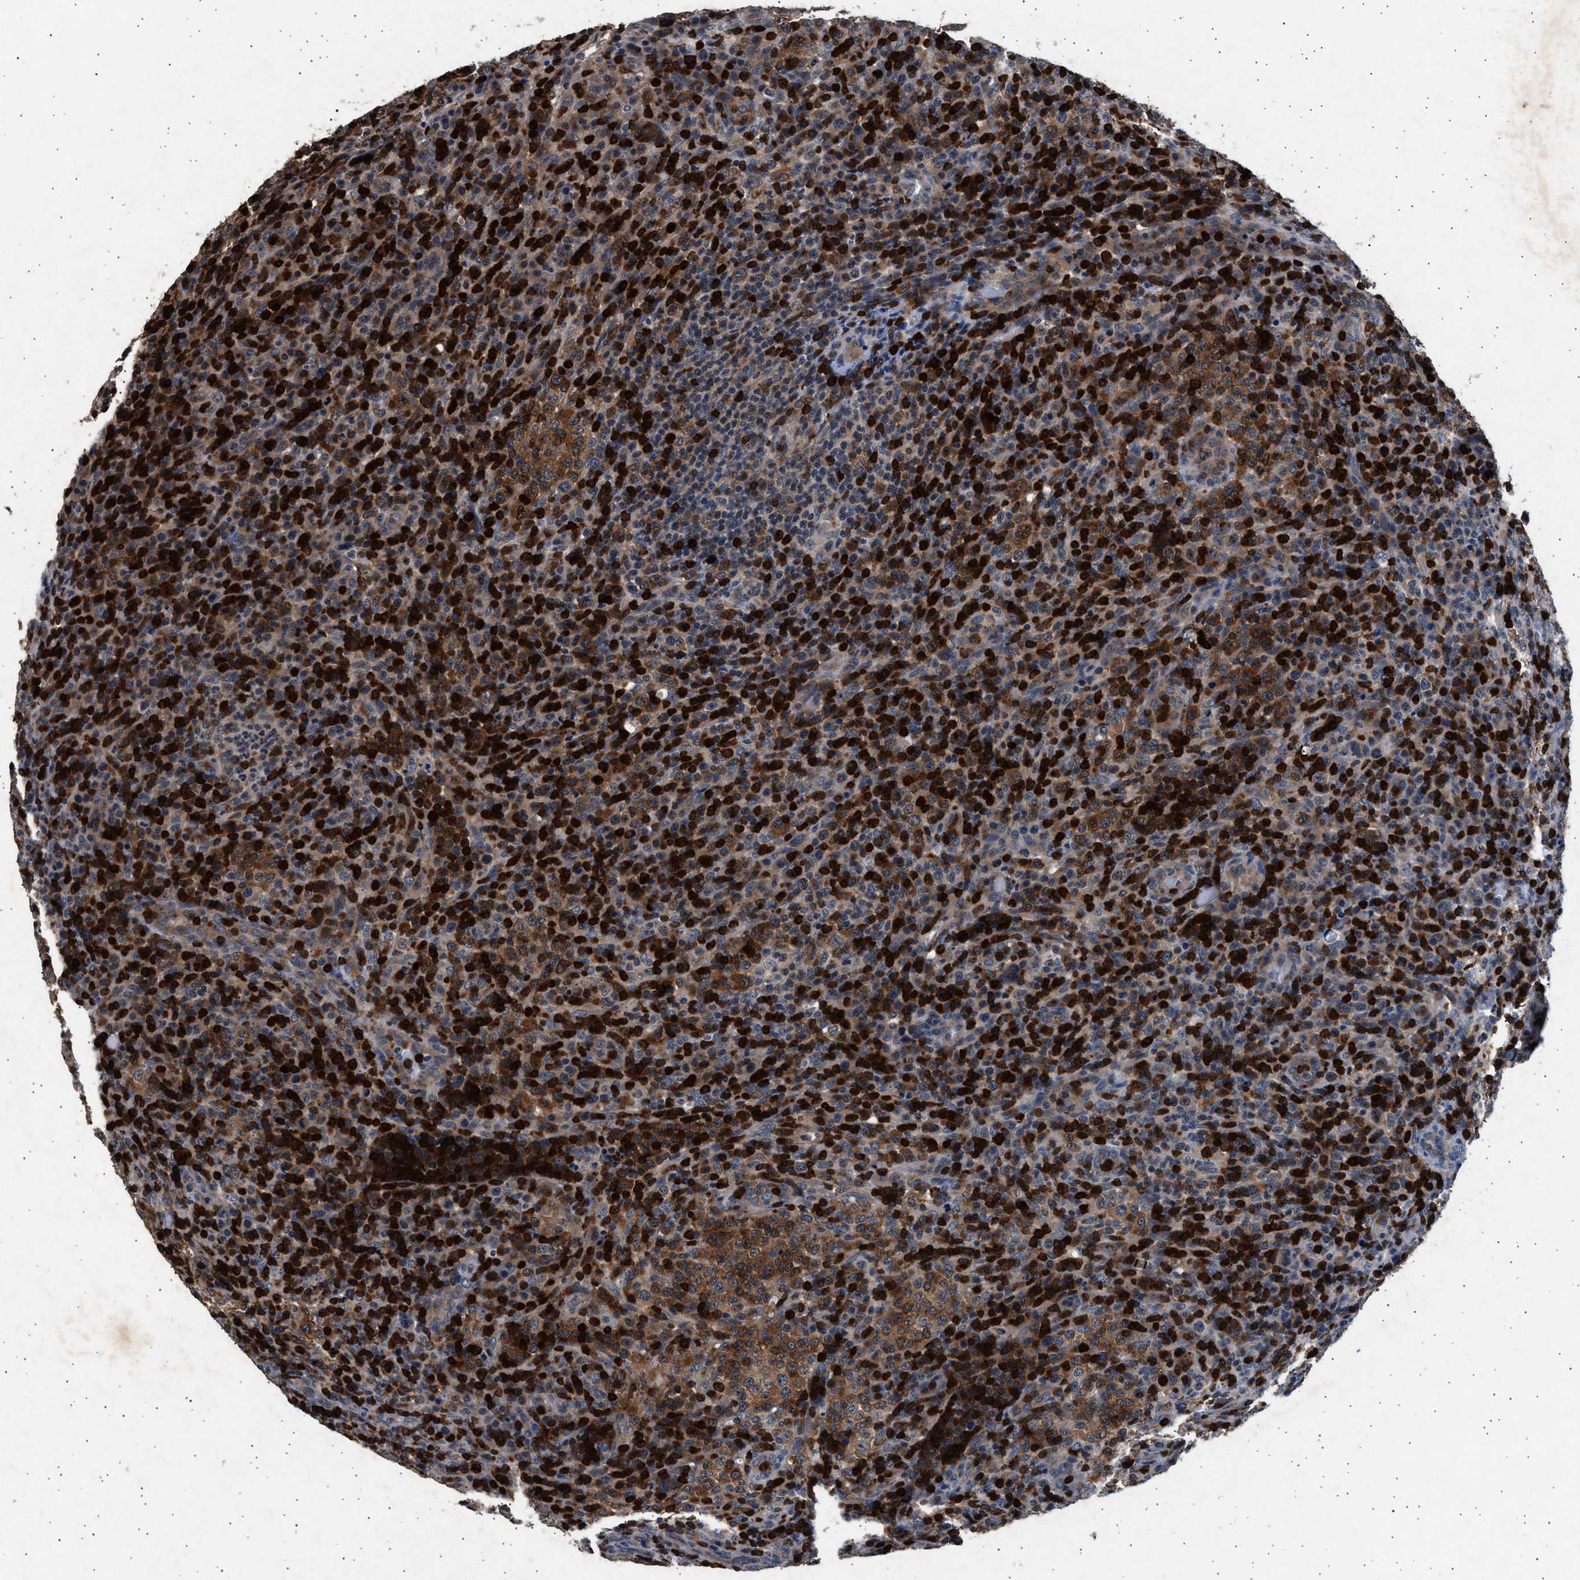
{"staining": {"intensity": "moderate", "quantity": "25%-75%", "location": "cytoplasmic/membranous"}, "tissue": "lymphoma", "cell_type": "Tumor cells", "image_type": "cancer", "snomed": [{"axis": "morphology", "description": "Malignant lymphoma, non-Hodgkin's type, High grade"}, {"axis": "topography", "description": "Lymph node"}], "caption": "A histopathology image of human lymphoma stained for a protein exhibits moderate cytoplasmic/membranous brown staining in tumor cells. The protein of interest is shown in brown color, while the nuclei are stained blue.", "gene": "GRAP2", "patient": {"sex": "female", "age": 76}}